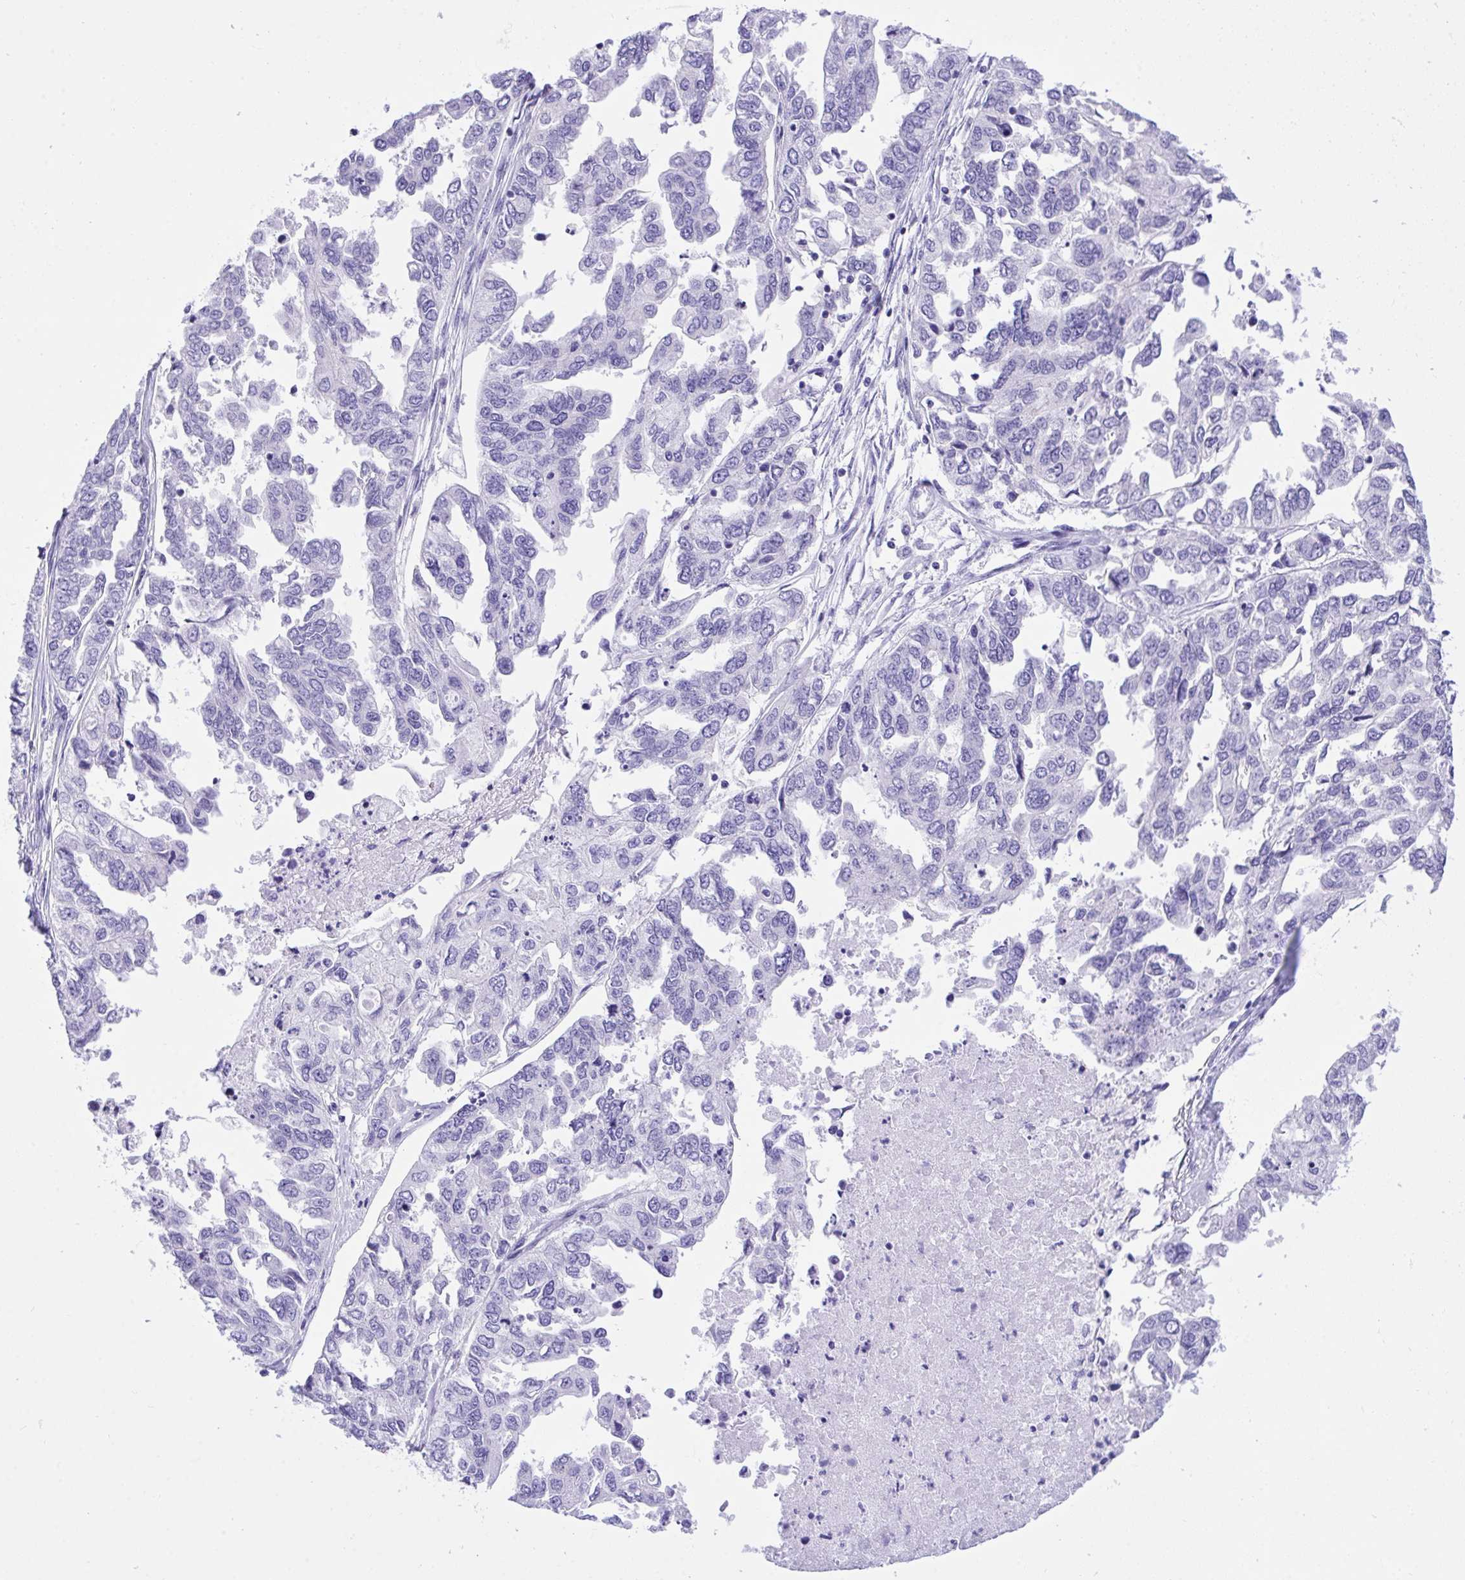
{"staining": {"intensity": "negative", "quantity": "none", "location": "none"}, "tissue": "ovarian cancer", "cell_type": "Tumor cells", "image_type": "cancer", "snomed": [{"axis": "morphology", "description": "Cystadenocarcinoma, serous, NOS"}, {"axis": "topography", "description": "Ovary"}], "caption": "This image is of ovarian cancer (serous cystadenocarcinoma) stained with immunohistochemistry (IHC) to label a protein in brown with the nuclei are counter-stained blue. There is no expression in tumor cells.", "gene": "TLN2", "patient": {"sex": "female", "age": 53}}